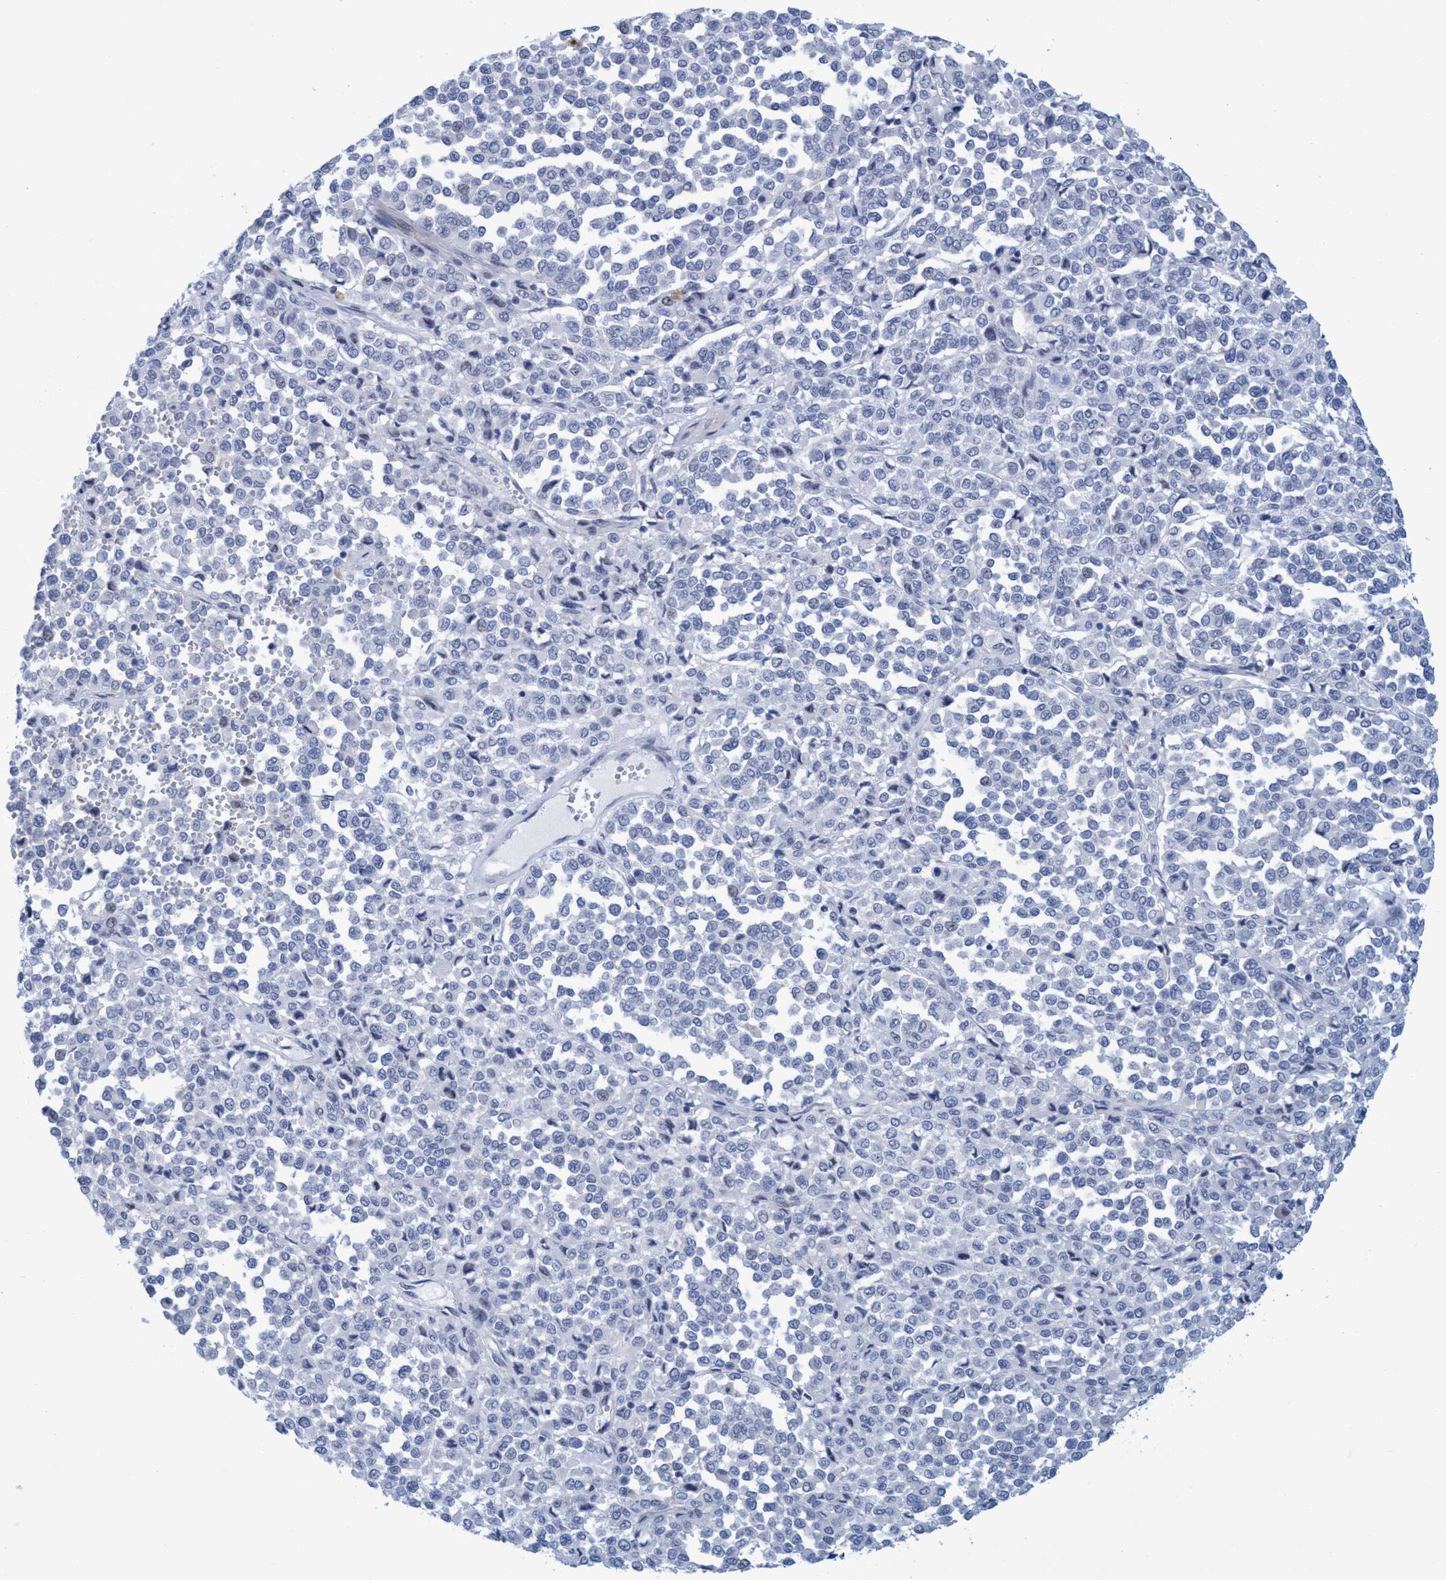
{"staining": {"intensity": "negative", "quantity": "none", "location": "none"}, "tissue": "melanoma", "cell_type": "Tumor cells", "image_type": "cancer", "snomed": [{"axis": "morphology", "description": "Malignant melanoma, Metastatic site"}, {"axis": "topography", "description": "Pancreas"}], "caption": "An immunohistochemistry (IHC) micrograph of melanoma is shown. There is no staining in tumor cells of melanoma.", "gene": "R3HCC1", "patient": {"sex": "female", "age": 30}}